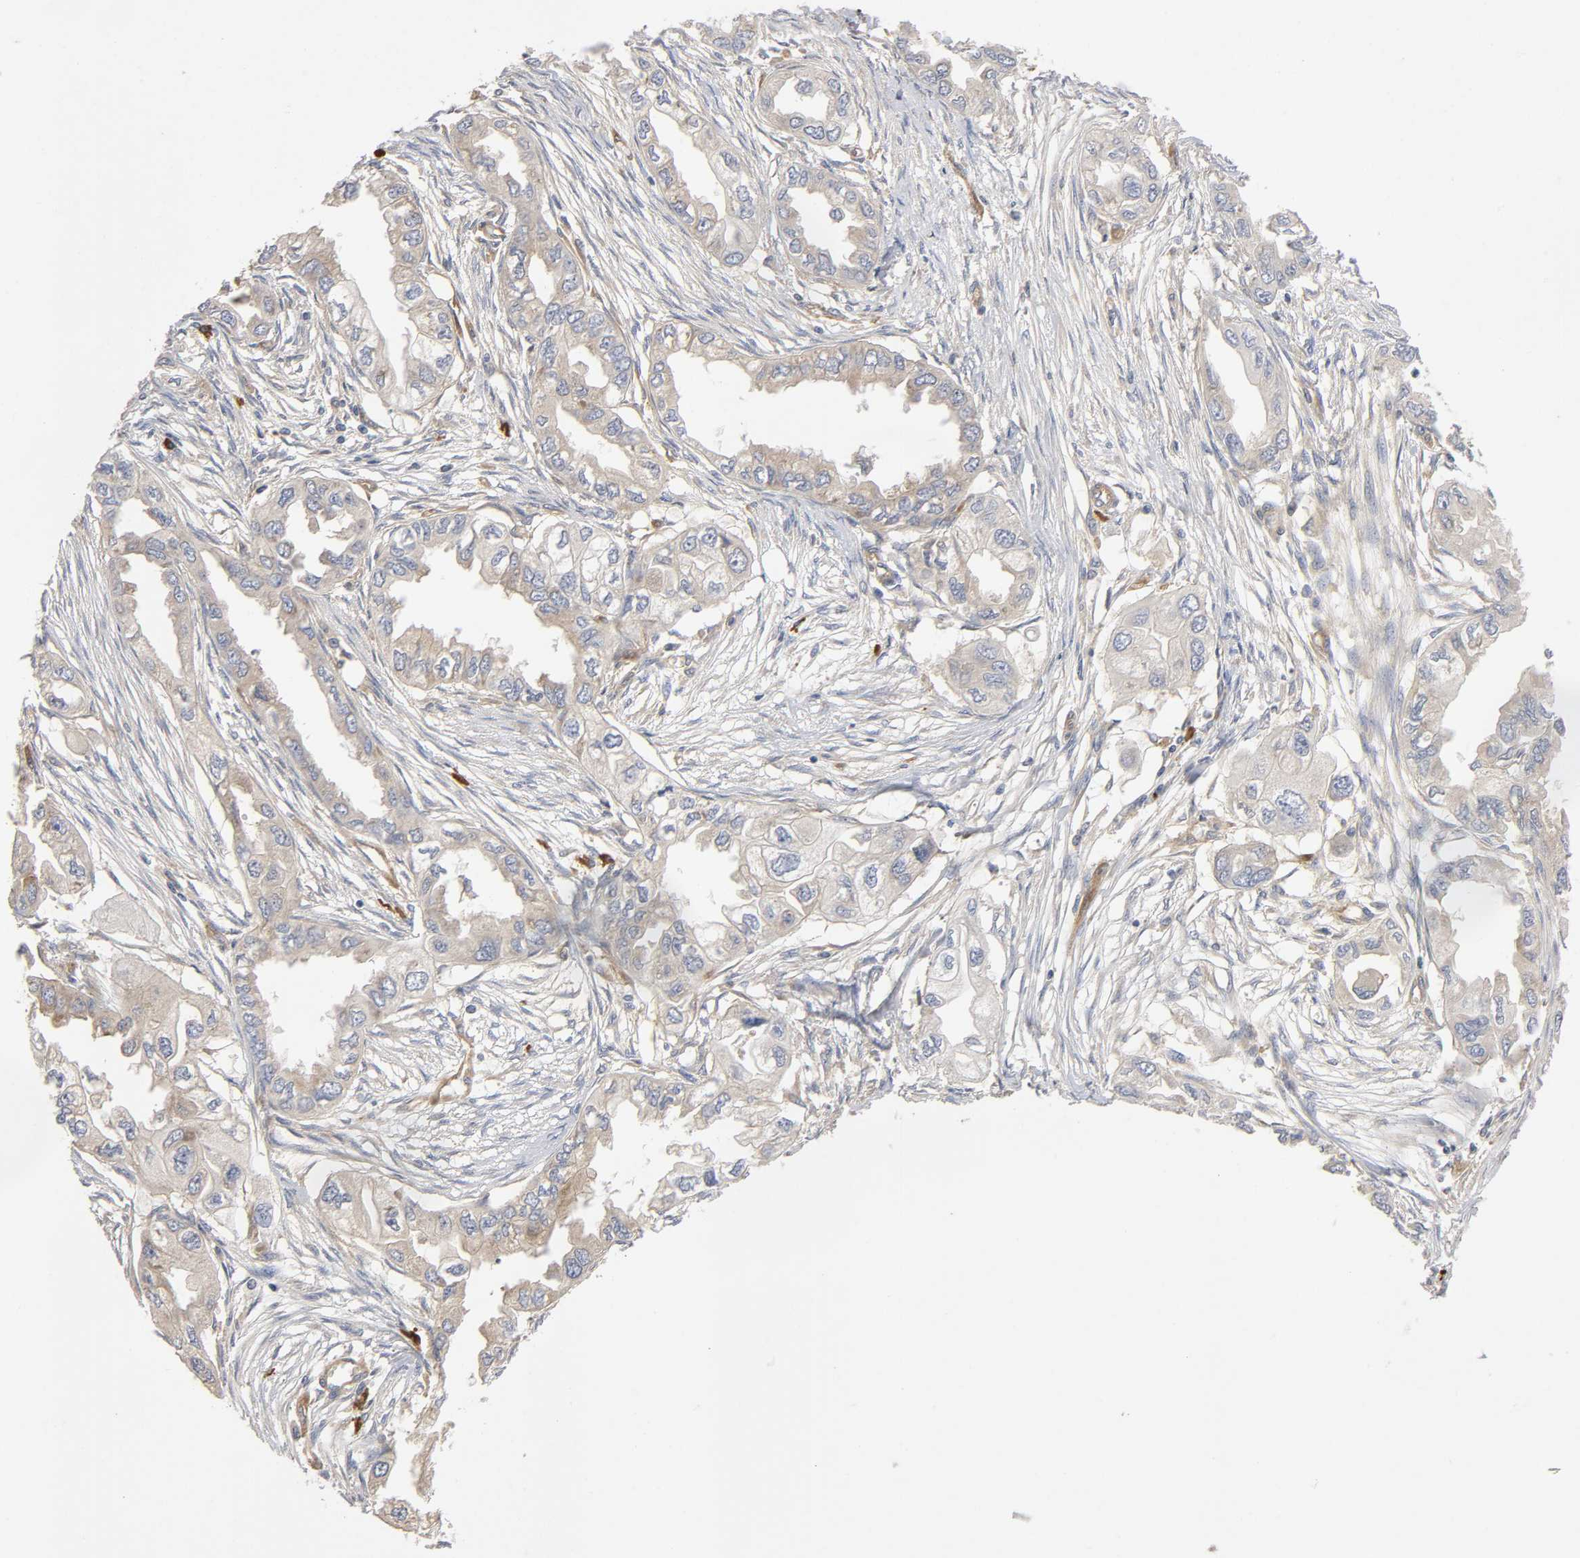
{"staining": {"intensity": "weak", "quantity": ">75%", "location": "cytoplasmic/membranous"}, "tissue": "endometrial cancer", "cell_type": "Tumor cells", "image_type": "cancer", "snomed": [{"axis": "morphology", "description": "Adenocarcinoma, NOS"}, {"axis": "topography", "description": "Endometrium"}], "caption": "Adenocarcinoma (endometrial) stained with IHC exhibits weak cytoplasmic/membranous staining in about >75% of tumor cells. (Brightfield microscopy of DAB IHC at high magnification).", "gene": "SCHIP1", "patient": {"sex": "female", "age": 67}}